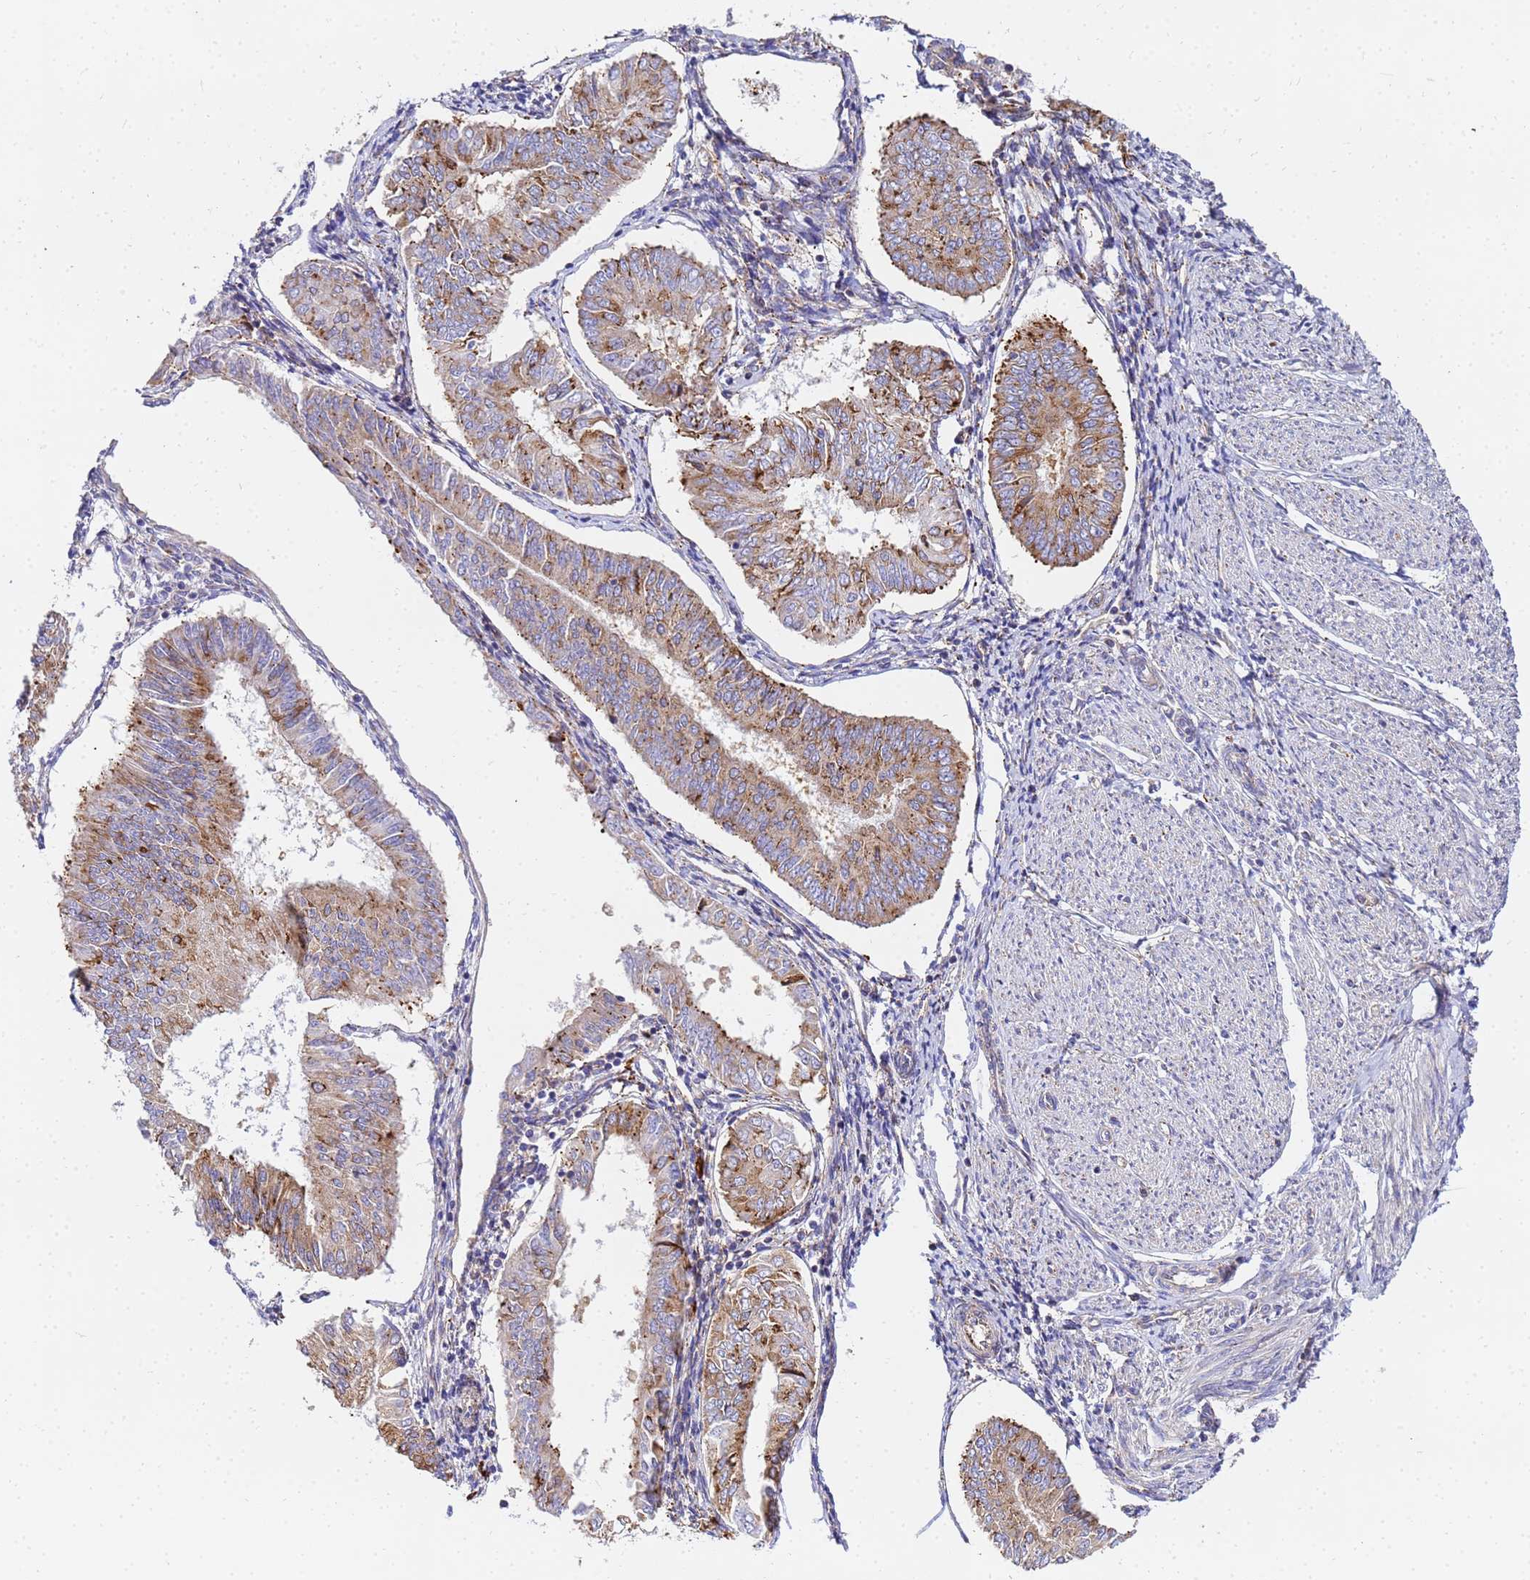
{"staining": {"intensity": "moderate", "quantity": "25%-75%", "location": "cytoplasmic/membranous"}, "tissue": "endometrial cancer", "cell_type": "Tumor cells", "image_type": "cancer", "snomed": [{"axis": "morphology", "description": "Adenocarcinoma, NOS"}, {"axis": "topography", "description": "Endometrium"}], "caption": "Protein expression analysis of endometrial cancer (adenocarcinoma) displays moderate cytoplasmic/membranous staining in approximately 25%-75% of tumor cells.", "gene": "POM121", "patient": {"sex": "female", "age": 58}}